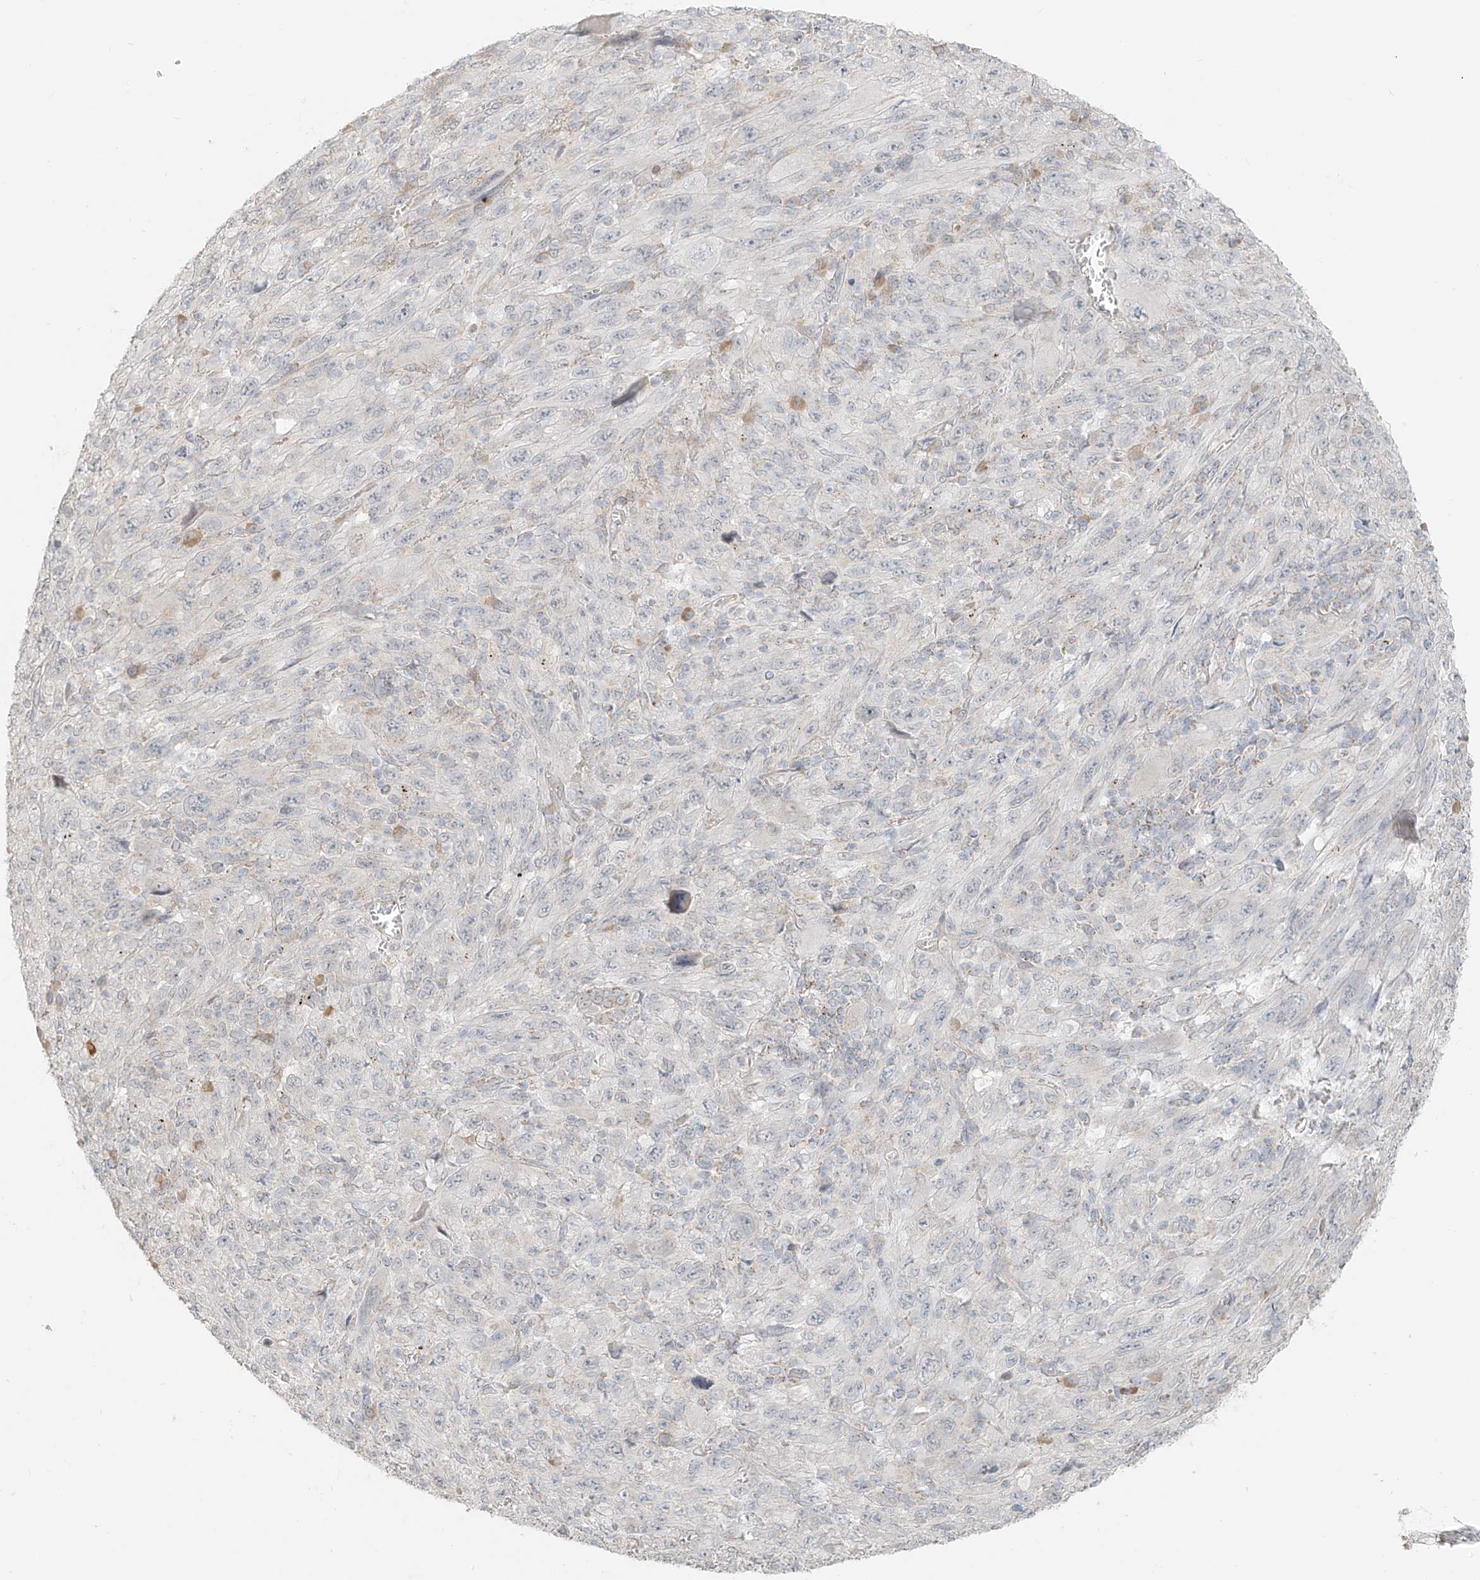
{"staining": {"intensity": "negative", "quantity": "none", "location": "none"}, "tissue": "melanoma", "cell_type": "Tumor cells", "image_type": "cancer", "snomed": [{"axis": "morphology", "description": "Malignant melanoma, Metastatic site"}, {"axis": "topography", "description": "Skin"}], "caption": "High power microscopy photomicrograph of an immunohistochemistry micrograph of melanoma, revealing no significant expression in tumor cells. The staining is performed using DAB brown chromogen with nuclei counter-stained in using hematoxylin.", "gene": "UST", "patient": {"sex": "female", "age": 56}}